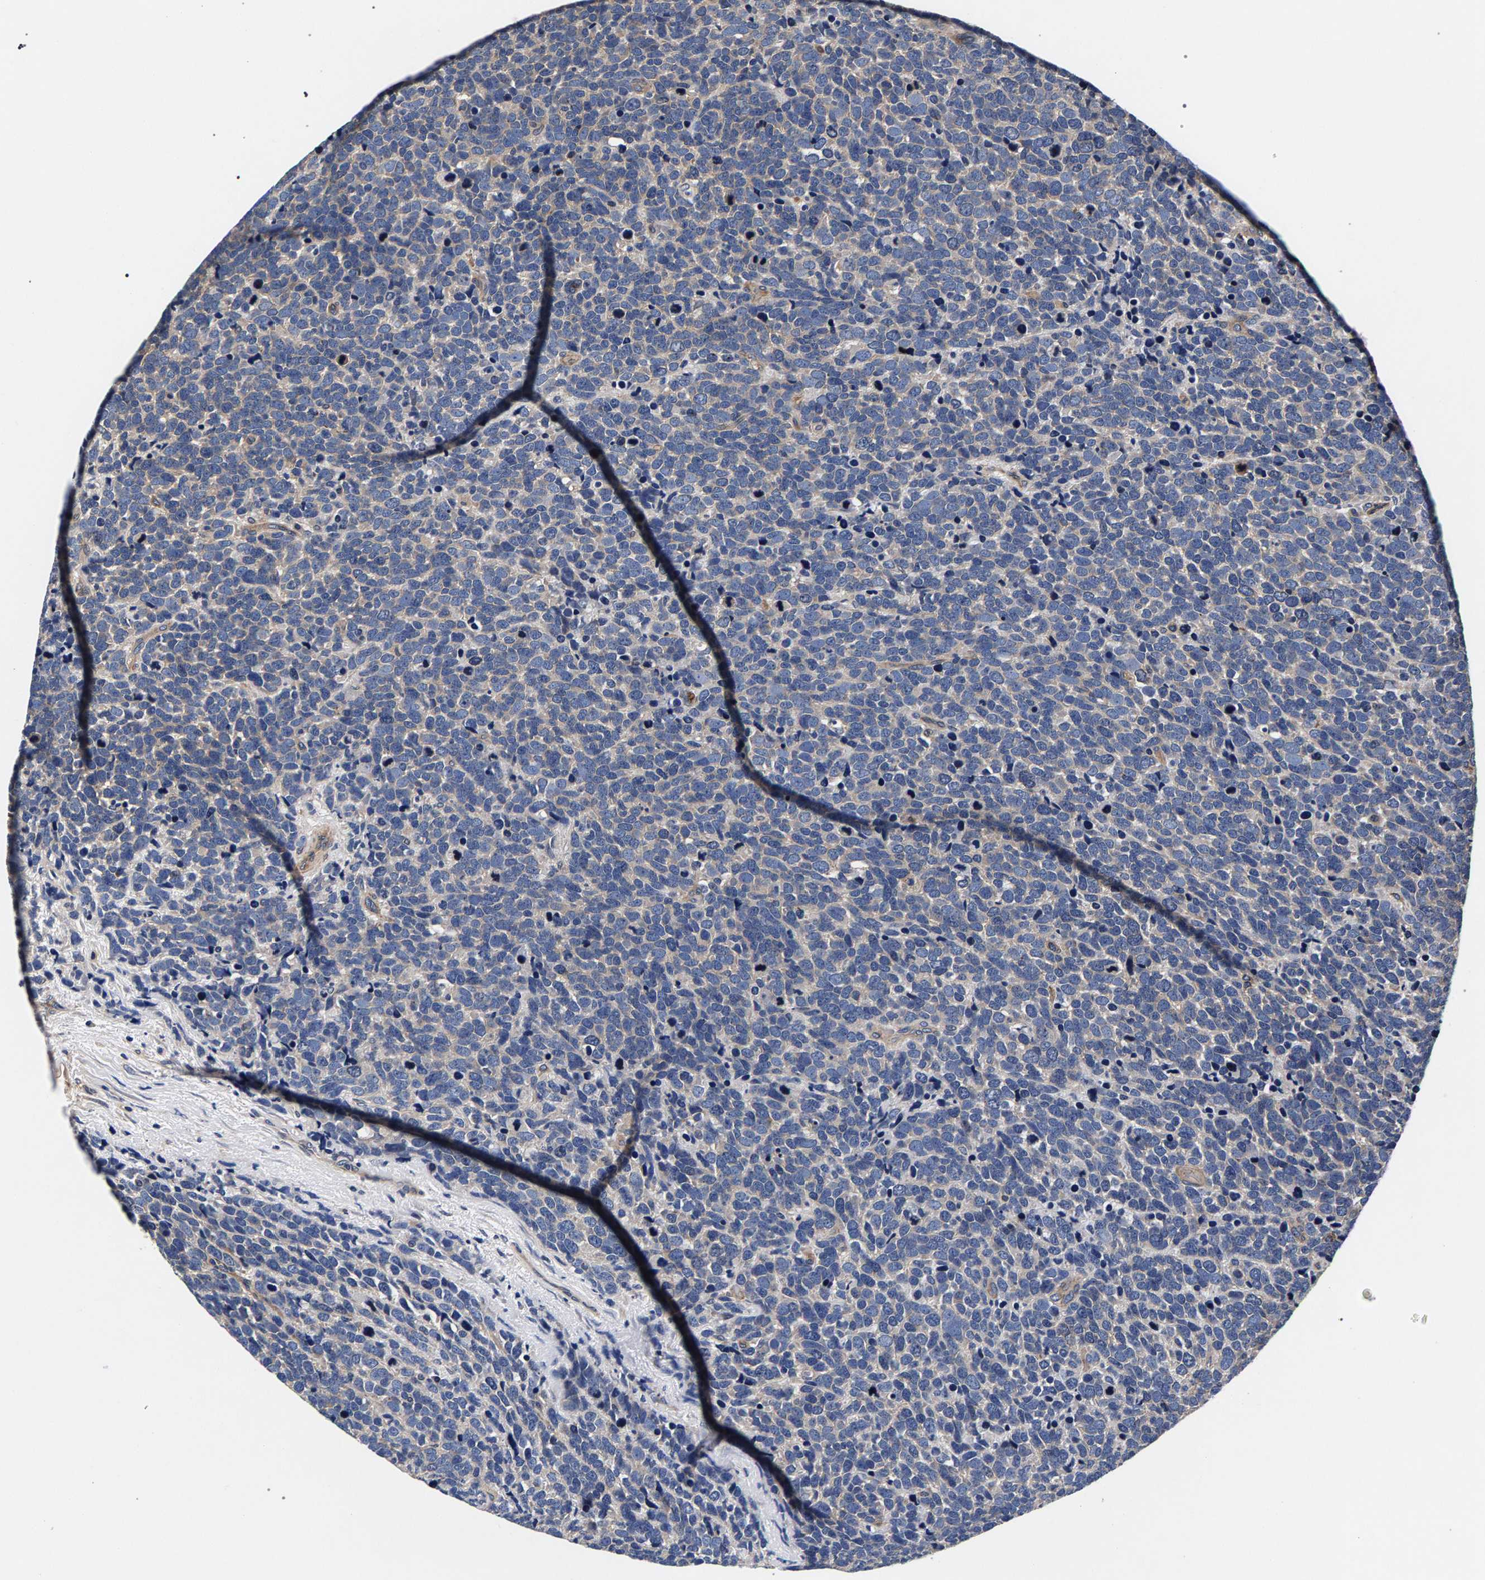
{"staining": {"intensity": "negative", "quantity": "none", "location": "none"}, "tissue": "urothelial cancer", "cell_type": "Tumor cells", "image_type": "cancer", "snomed": [{"axis": "morphology", "description": "Urothelial carcinoma, High grade"}, {"axis": "topography", "description": "Urinary bladder"}], "caption": "High-grade urothelial carcinoma stained for a protein using IHC displays no positivity tumor cells.", "gene": "MARCHF7", "patient": {"sex": "female", "age": 82}}